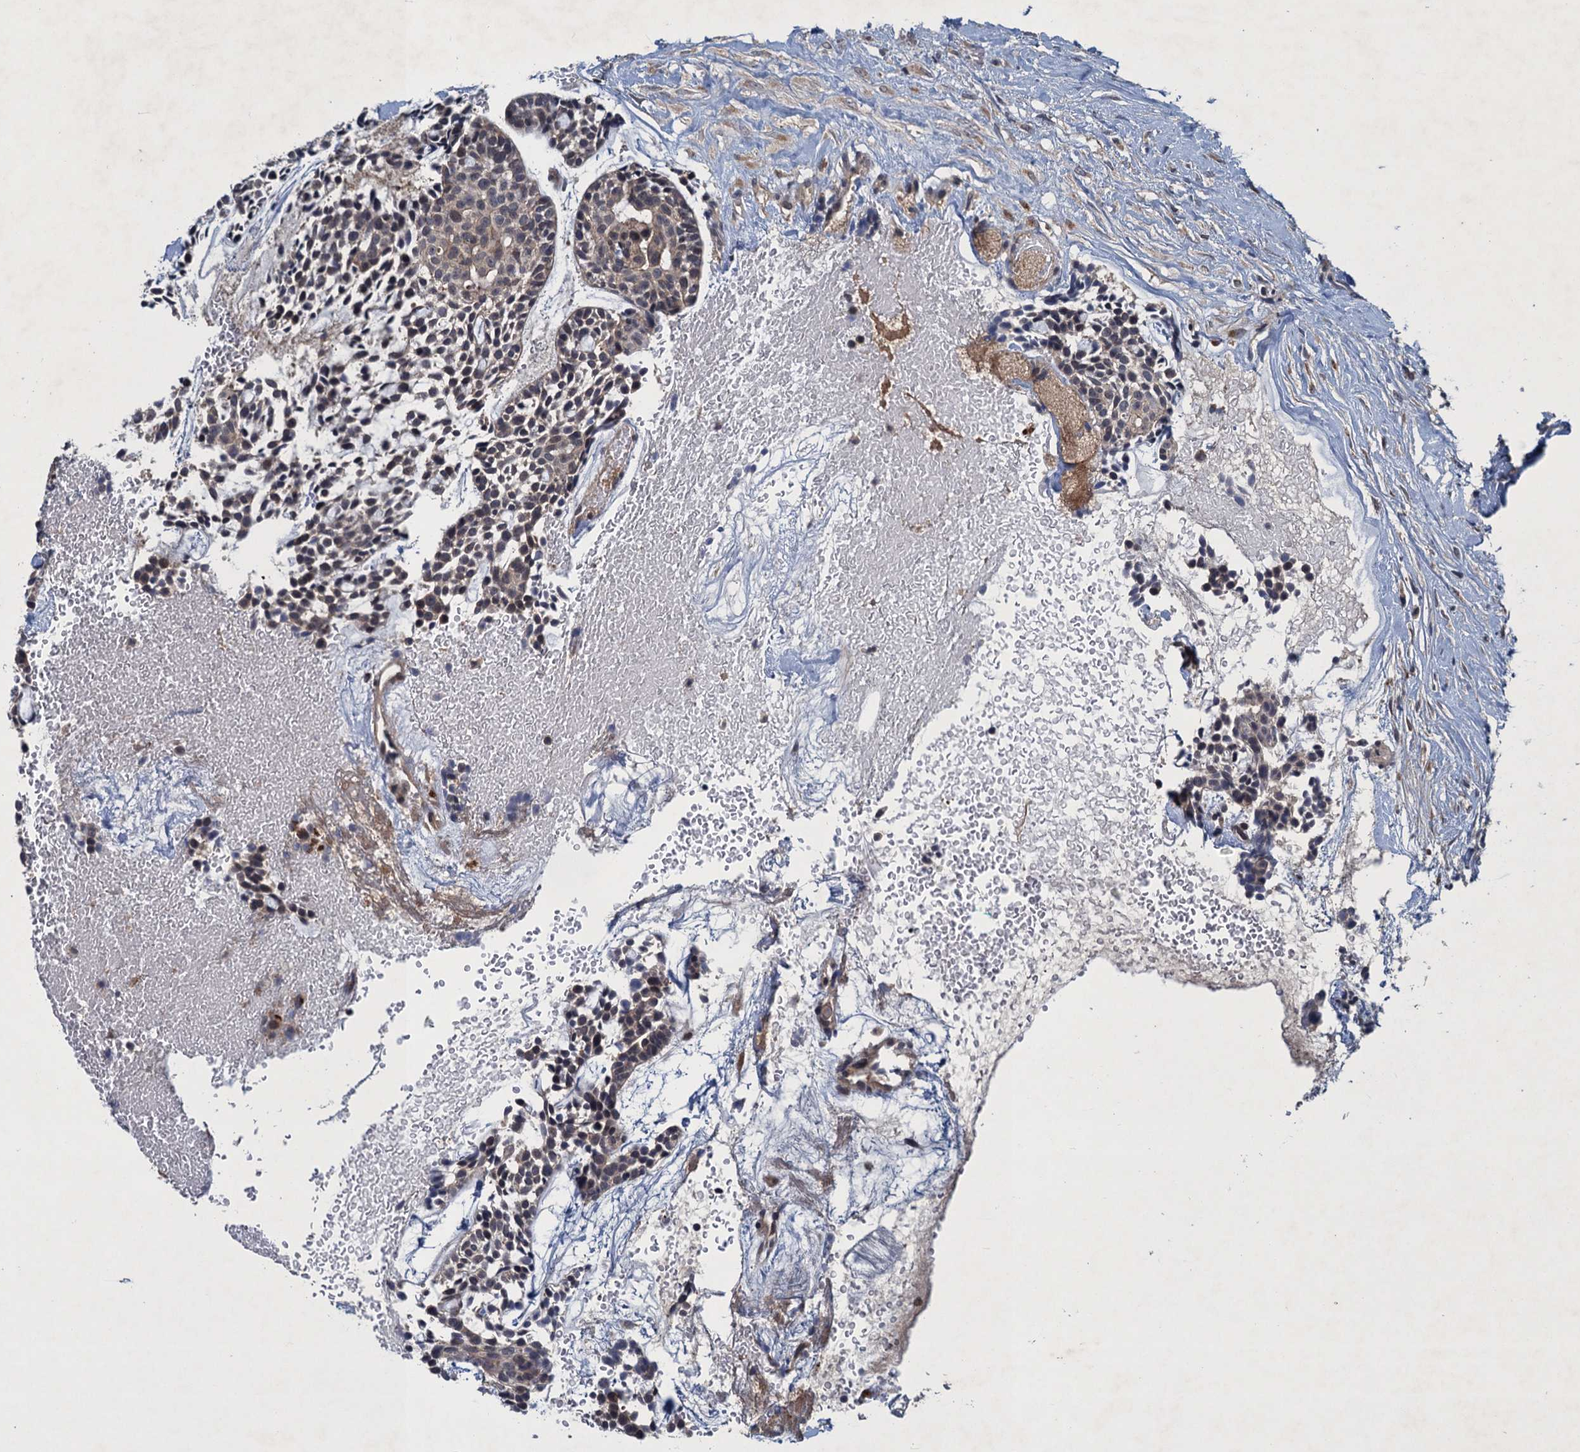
{"staining": {"intensity": "weak", "quantity": "<25%", "location": "cytoplasmic/membranous"}, "tissue": "head and neck cancer", "cell_type": "Tumor cells", "image_type": "cancer", "snomed": [{"axis": "morphology", "description": "Adenocarcinoma, NOS"}, {"axis": "topography", "description": "Subcutis"}, {"axis": "topography", "description": "Head-Neck"}], "caption": "IHC micrograph of neoplastic tissue: head and neck cancer stained with DAB (3,3'-diaminobenzidine) shows no significant protein expression in tumor cells. (DAB immunohistochemistry, high magnification).", "gene": "RNF165", "patient": {"sex": "female", "age": 73}}